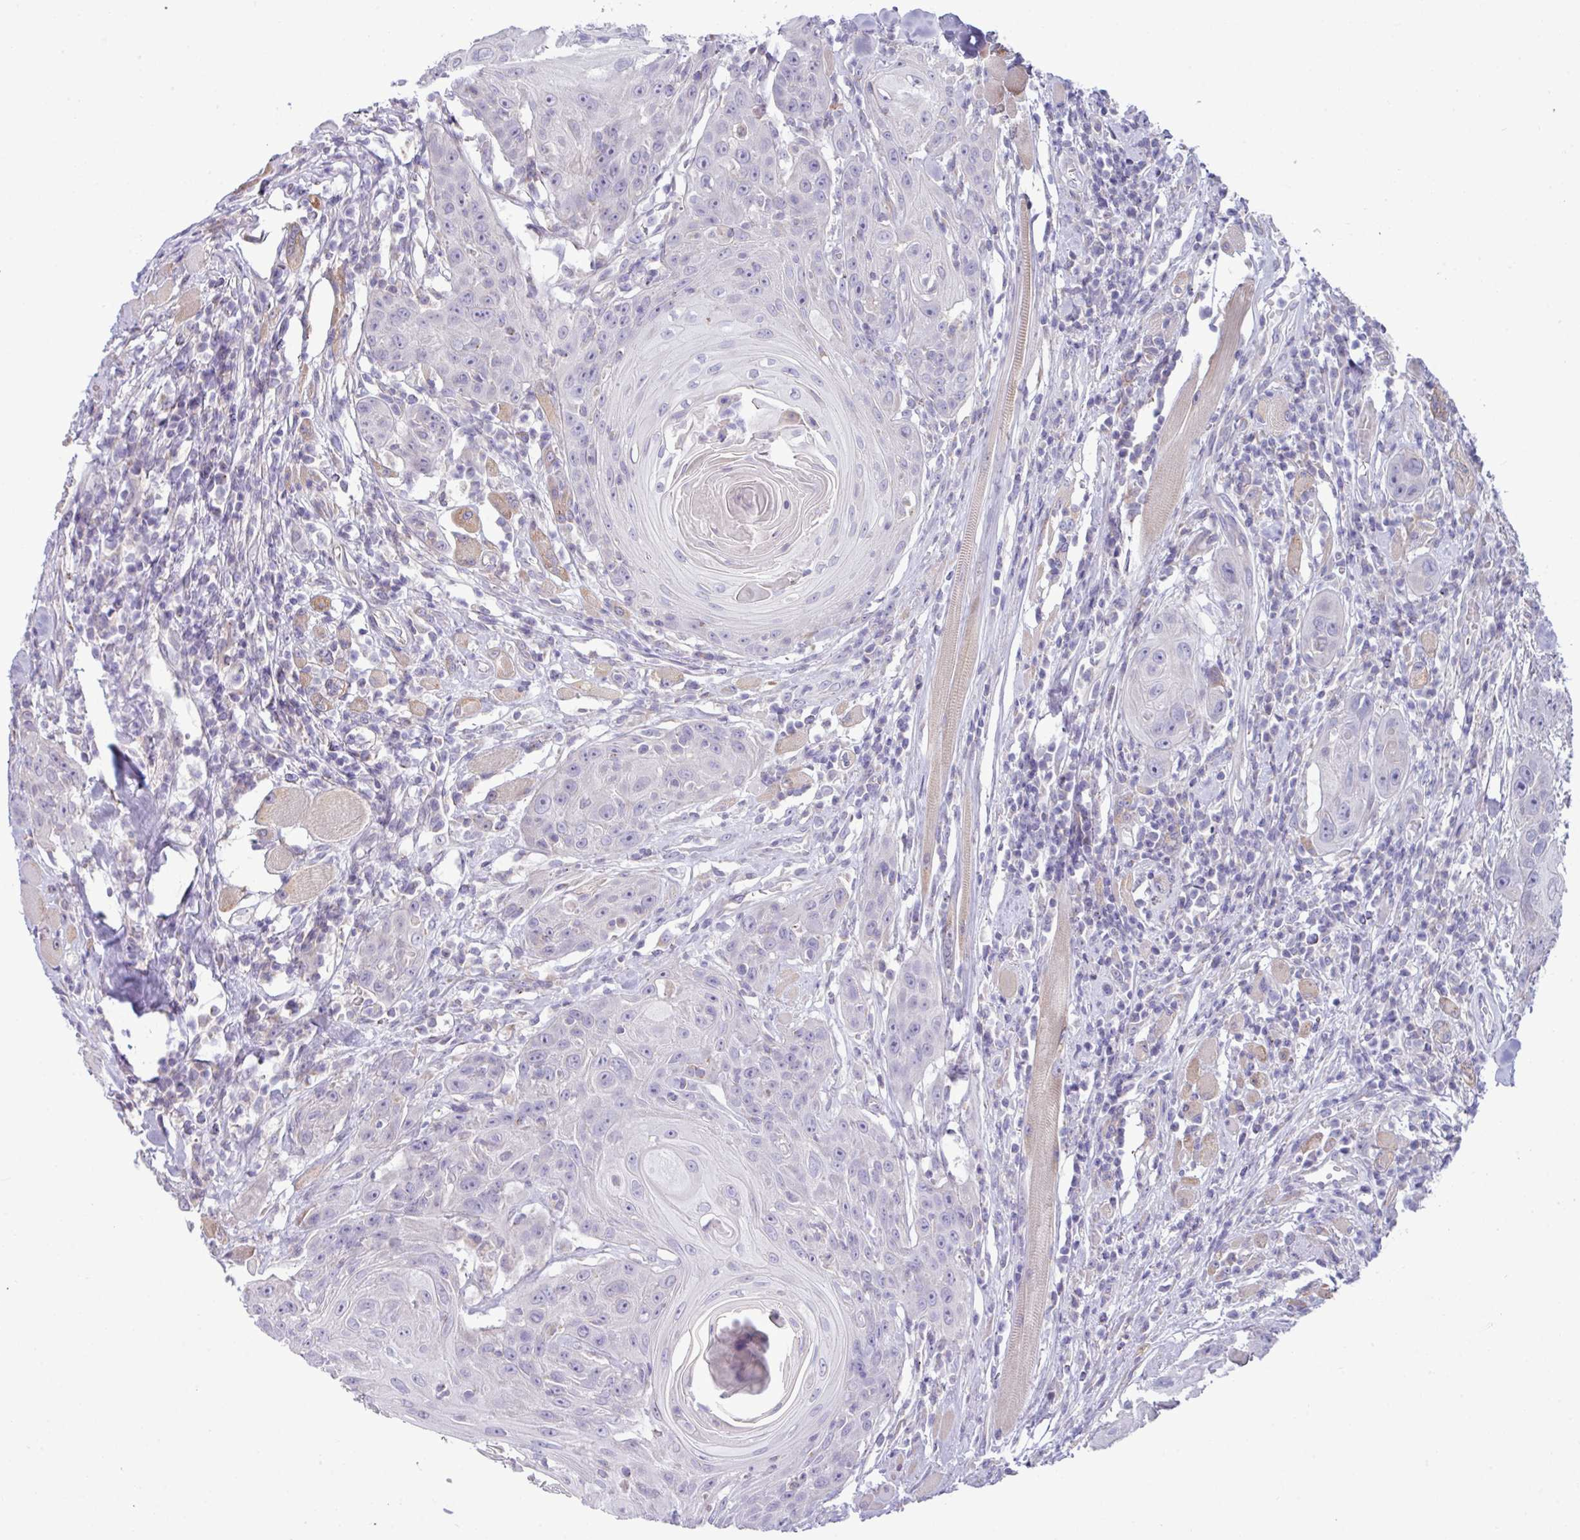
{"staining": {"intensity": "negative", "quantity": "none", "location": "none"}, "tissue": "head and neck cancer", "cell_type": "Tumor cells", "image_type": "cancer", "snomed": [{"axis": "morphology", "description": "Squamous cell carcinoma, NOS"}, {"axis": "topography", "description": "Head-Neck"}], "caption": "Immunohistochemistry (IHC) of human head and neck cancer reveals no staining in tumor cells.", "gene": "IRGC", "patient": {"sex": "female", "age": 59}}